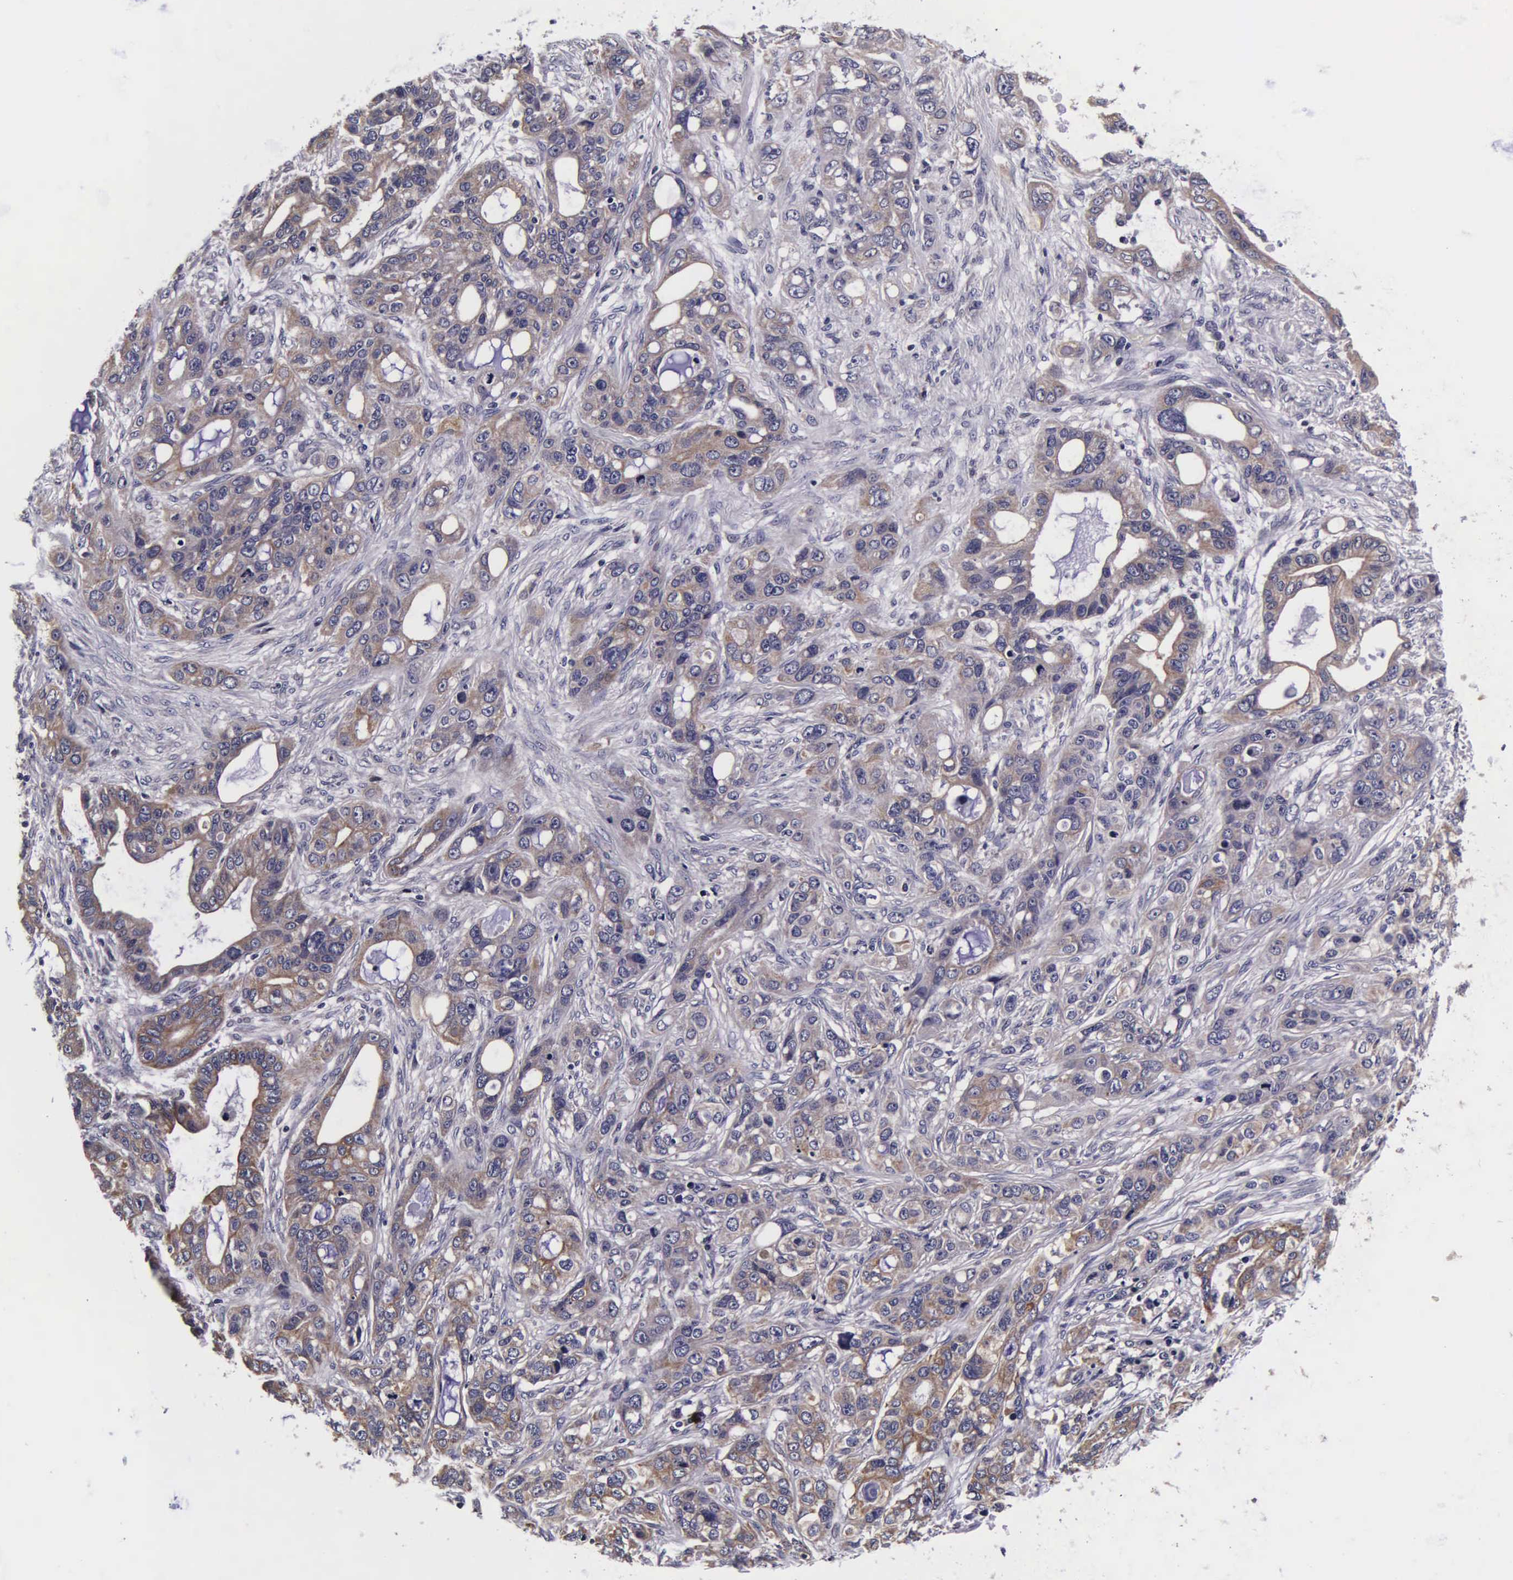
{"staining": {"intensity": "weak", "quantity": ">75%", "location": "cytoplasmic/membranous"}, "tissue": "stomach cancer", "cell_type": "Tumor cells", "image_type": "cancer", "snomed": [{"axis": "morphology", "description": "Adenocarcinoma, NOS"}, {"axis": "topography", "description": "Stomach, upper"}], "caption": "Brown immunohistochemical staining in stomach cancer (adenocarcinoma) exhibits weak cytoplasmic/membranous expression in about >75% of tumor cells. The staining is performed using DAB brown chromogen to label protein expression. The nuclei are counter-stained blue using hematoxylin.", "gene": "PSMA3", "patient": {"sex": "male", "age": 47}}